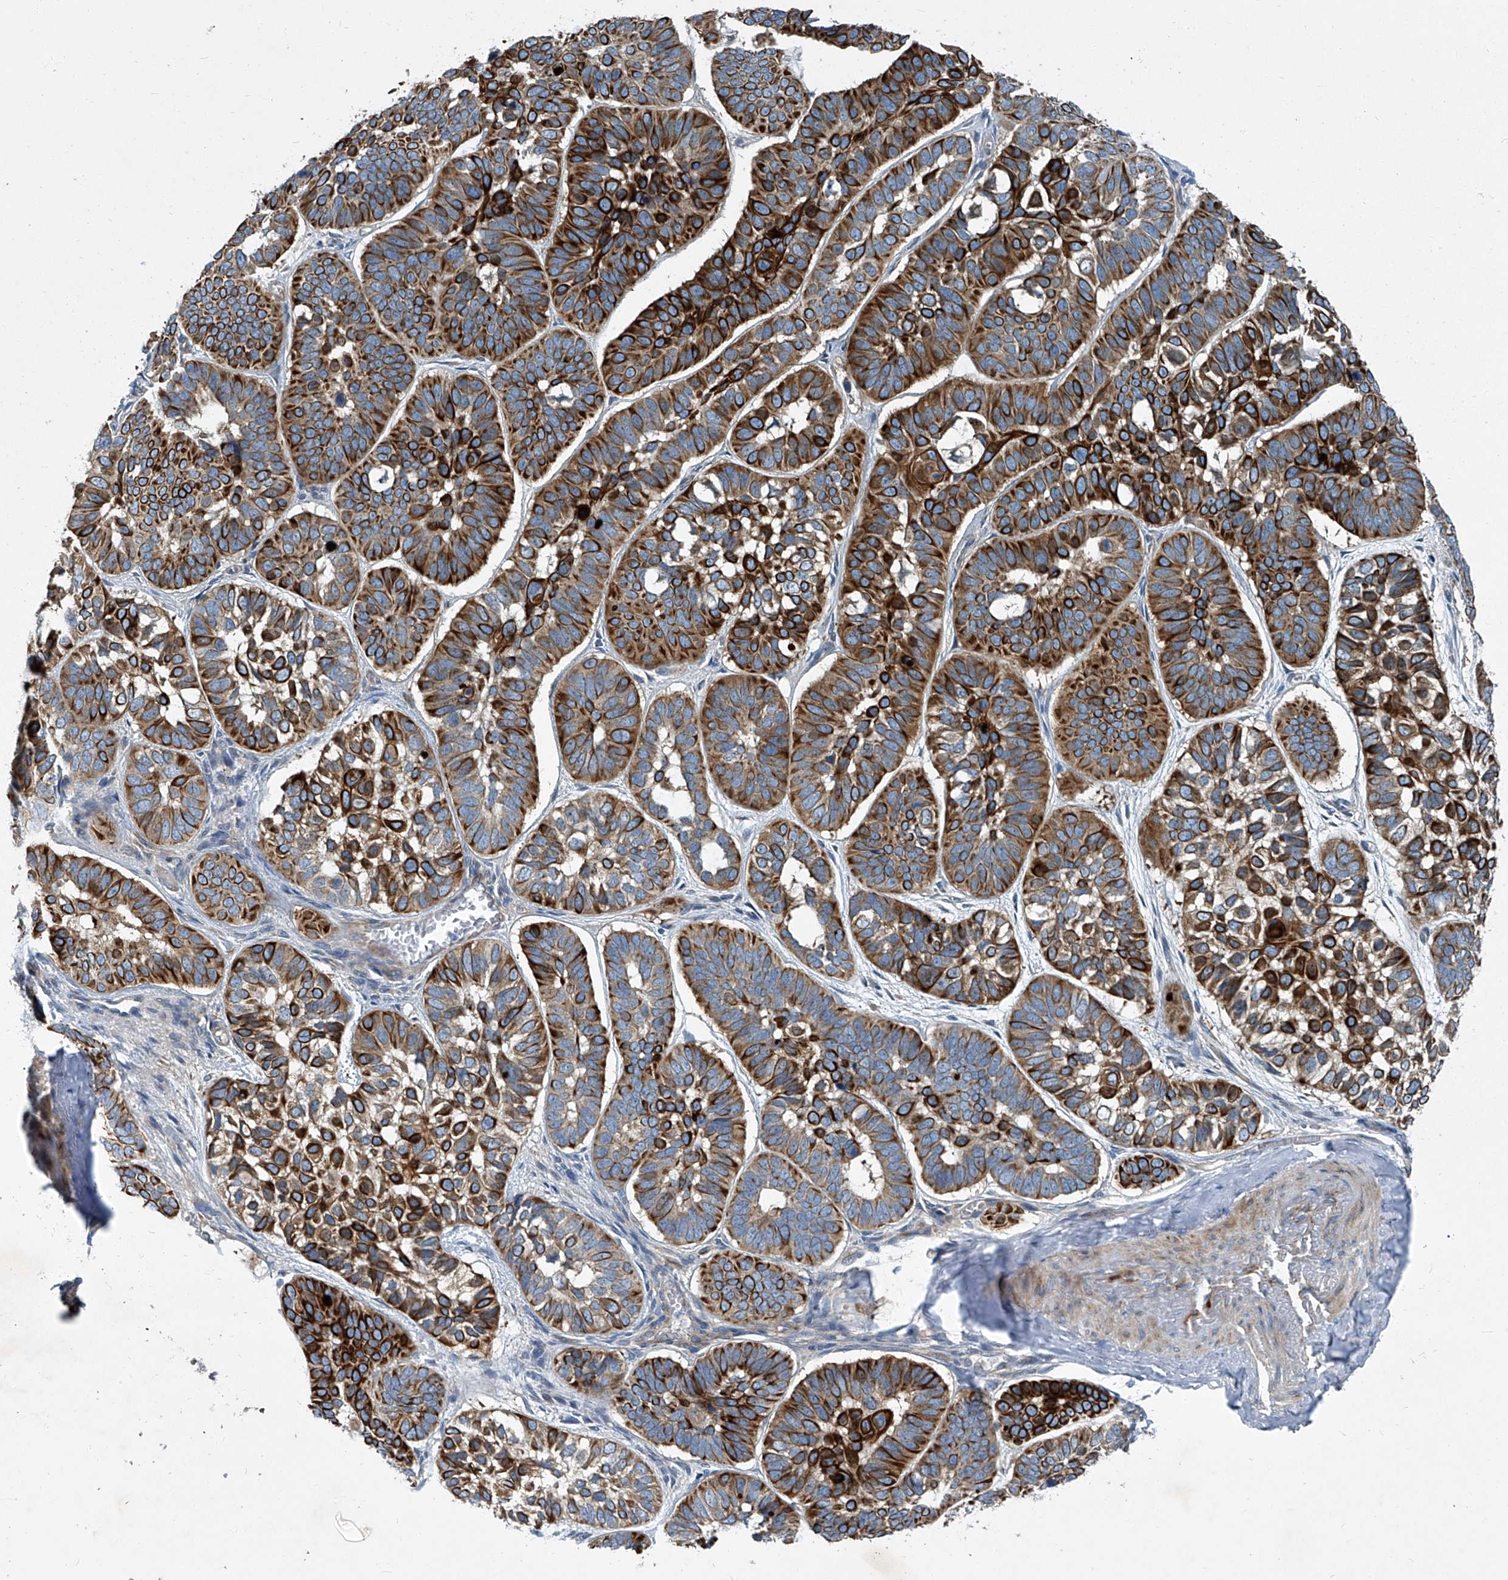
{"staining": {"intensity": "strong", "quantity": ">75%", "location": "cytoplasmic/membranous"}, "tissue": "skin cancer", "cell_type": "Tumor cells", "image_type": "cancer", "snomed": [{"axis": "morphology", "description": "Basal cell carcinoma"}, {"axis": "topography", "description": "Skin"}], "caption": "Strong cytoplasmic/membranous staining is seen in approximately >75% of tumor cells in skin cancer.", "gene": "SLC26A11", "patient": {"sex": "male", "age": 62}}